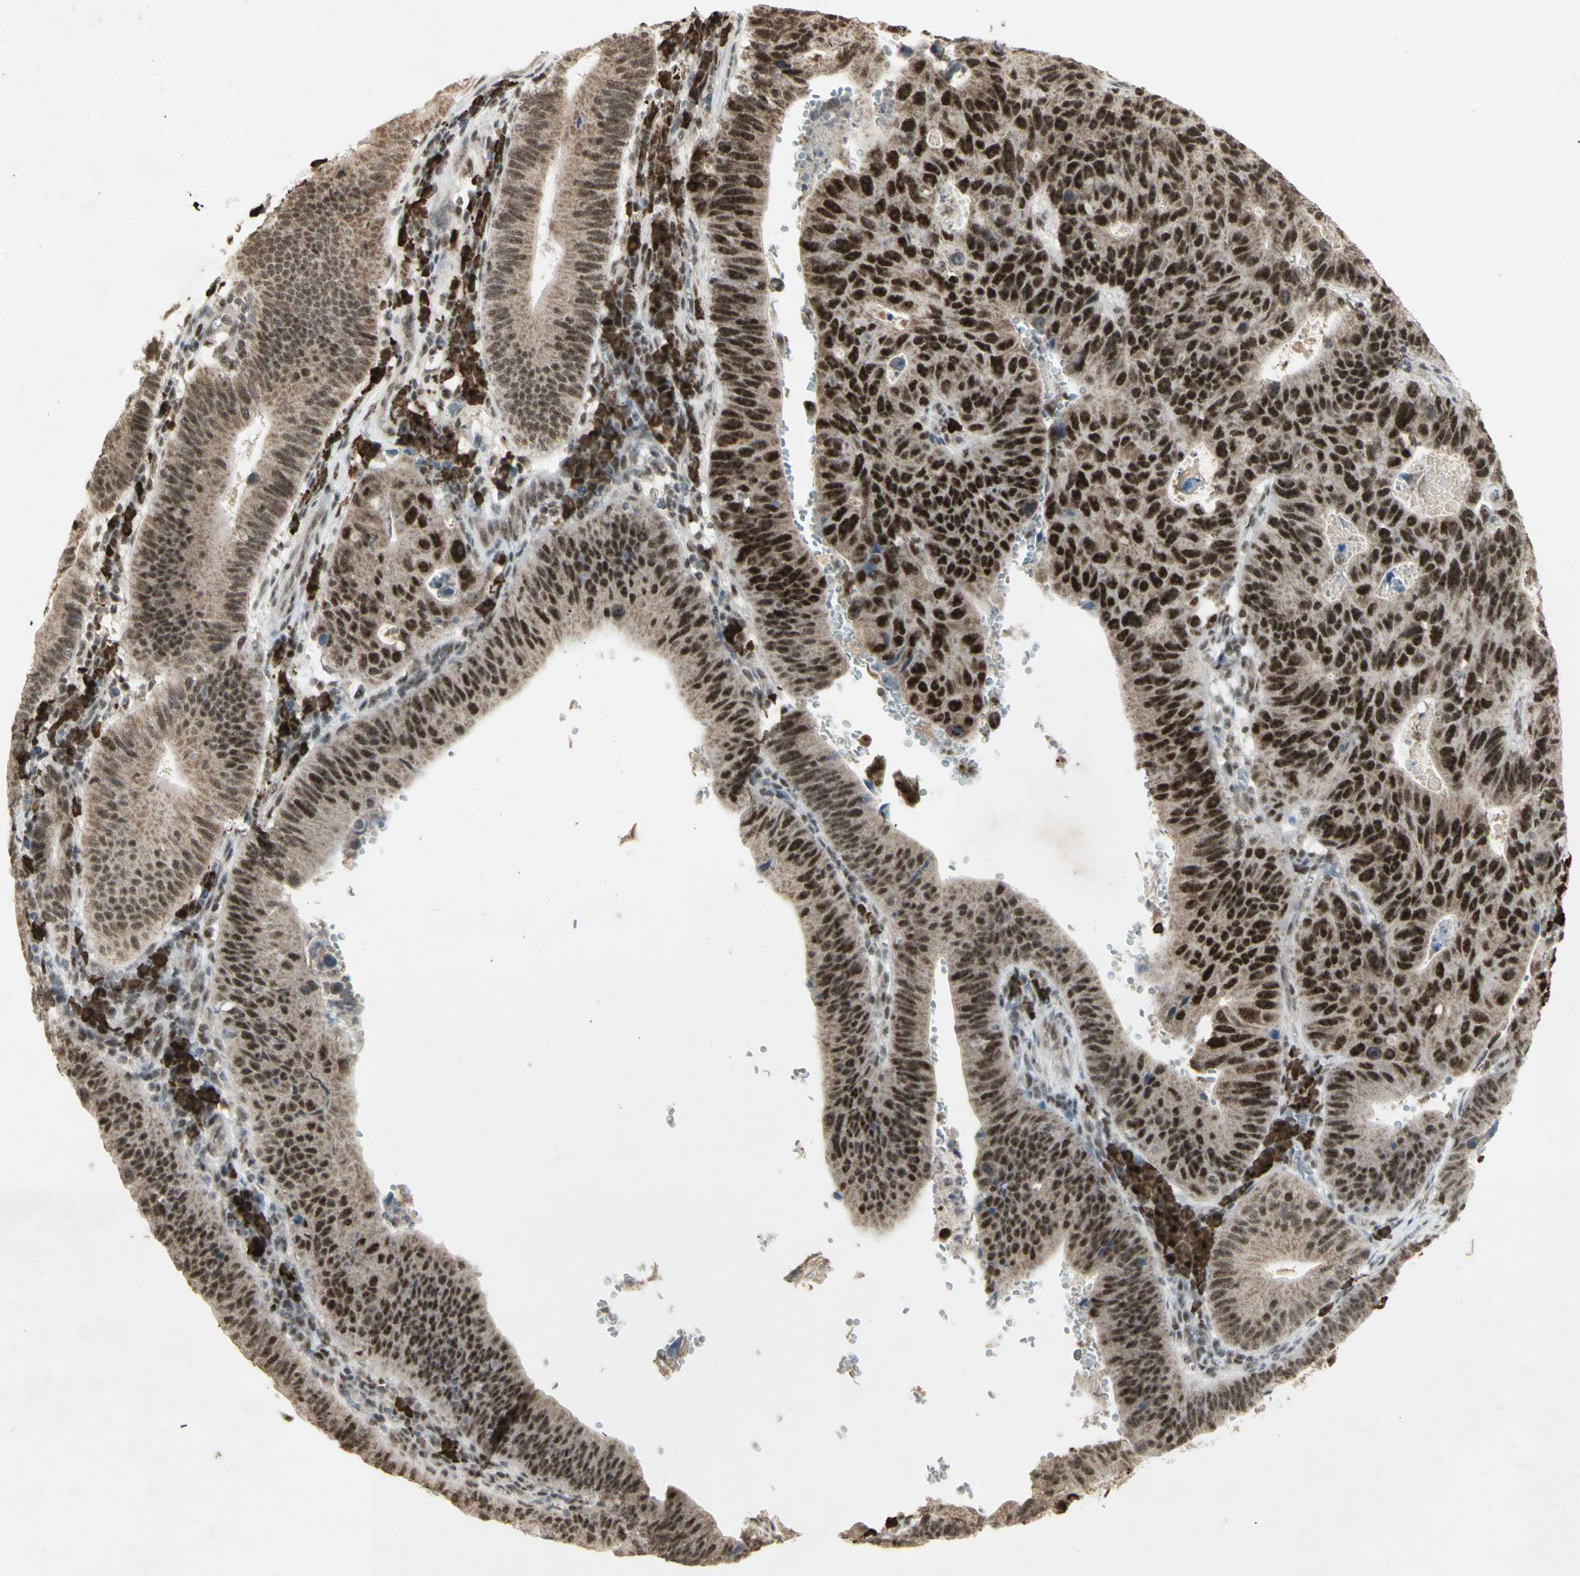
{"staining": {"intensity": "strong", "quantity": "25%-75%", "location": "nuclear"}, "tissue": "stomach cancer", "cell_type": "Tumor cells", "image_type": "cancer", "snomed": [{"axis": "morphology", "description": "Adenocarcinoma, NOS"}, {"axis": "topography", "description": "Stomach"}], "caption": "Stomach cancer (adenocarcinoma) stained with a brown dye displays strong nuclear positive staining in about 25%-75% of tumor cells.", "gene": "CCNT1", "patient": {"sex": "male", "age": 59}}